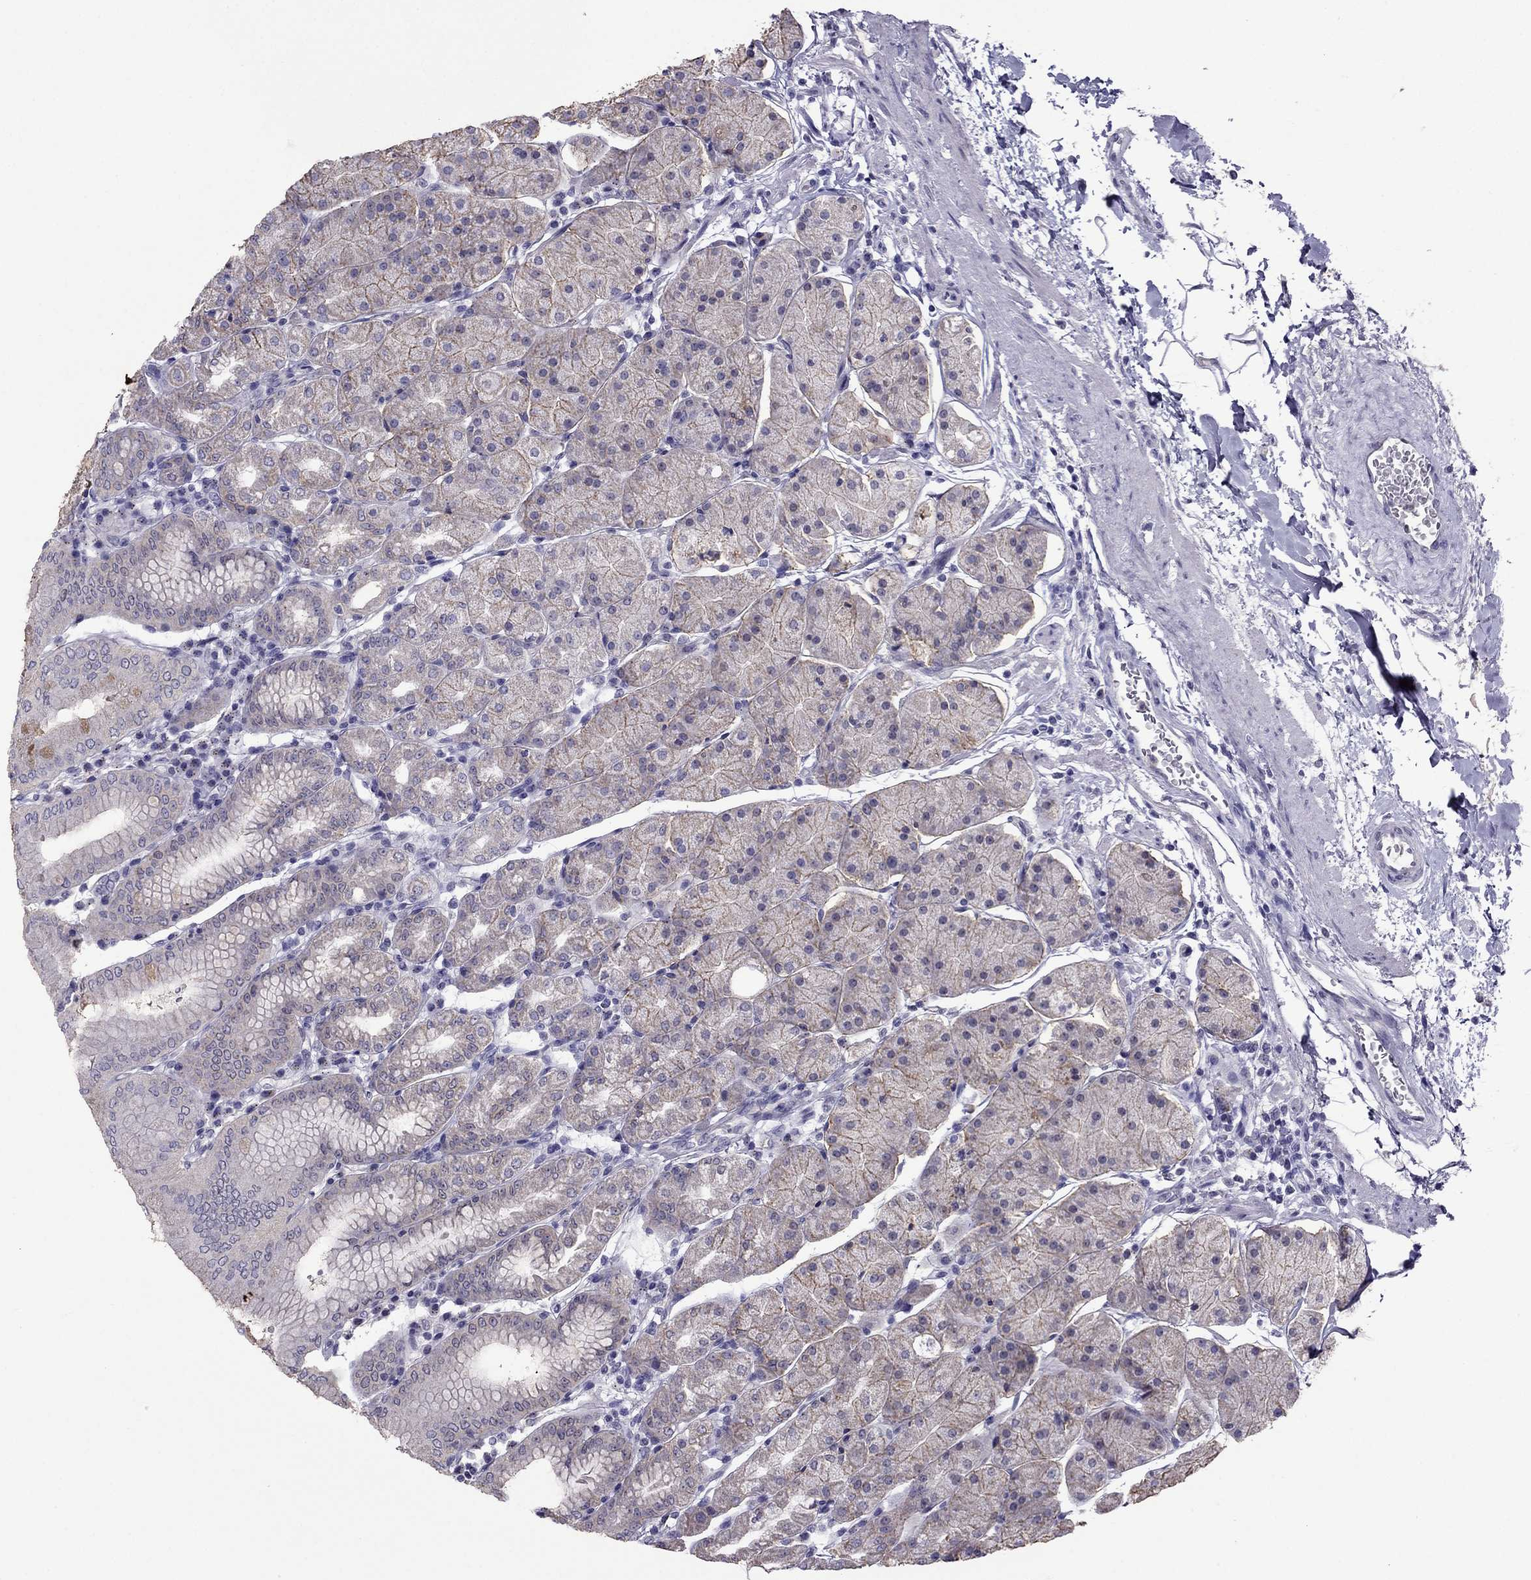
{"staining": {"intensity": "weak", "quantity": "<25%", "location": "cytoplasmic/membranous"}, "tissue": "stomach", "cell_type": "Glandular cells", "image_type": "normal", "snomed": [{"axis": "morphology", "description": "Normal tissue, NOS"}, {"axis": "topography", "description": "Stomach"}], "caption": "This is a micrograph of IHC staining of unremarkable stomach, which shows no expression in glandular cells.", "gene": "MYBPH", "patient": {"sex": "male", "age": 54}}